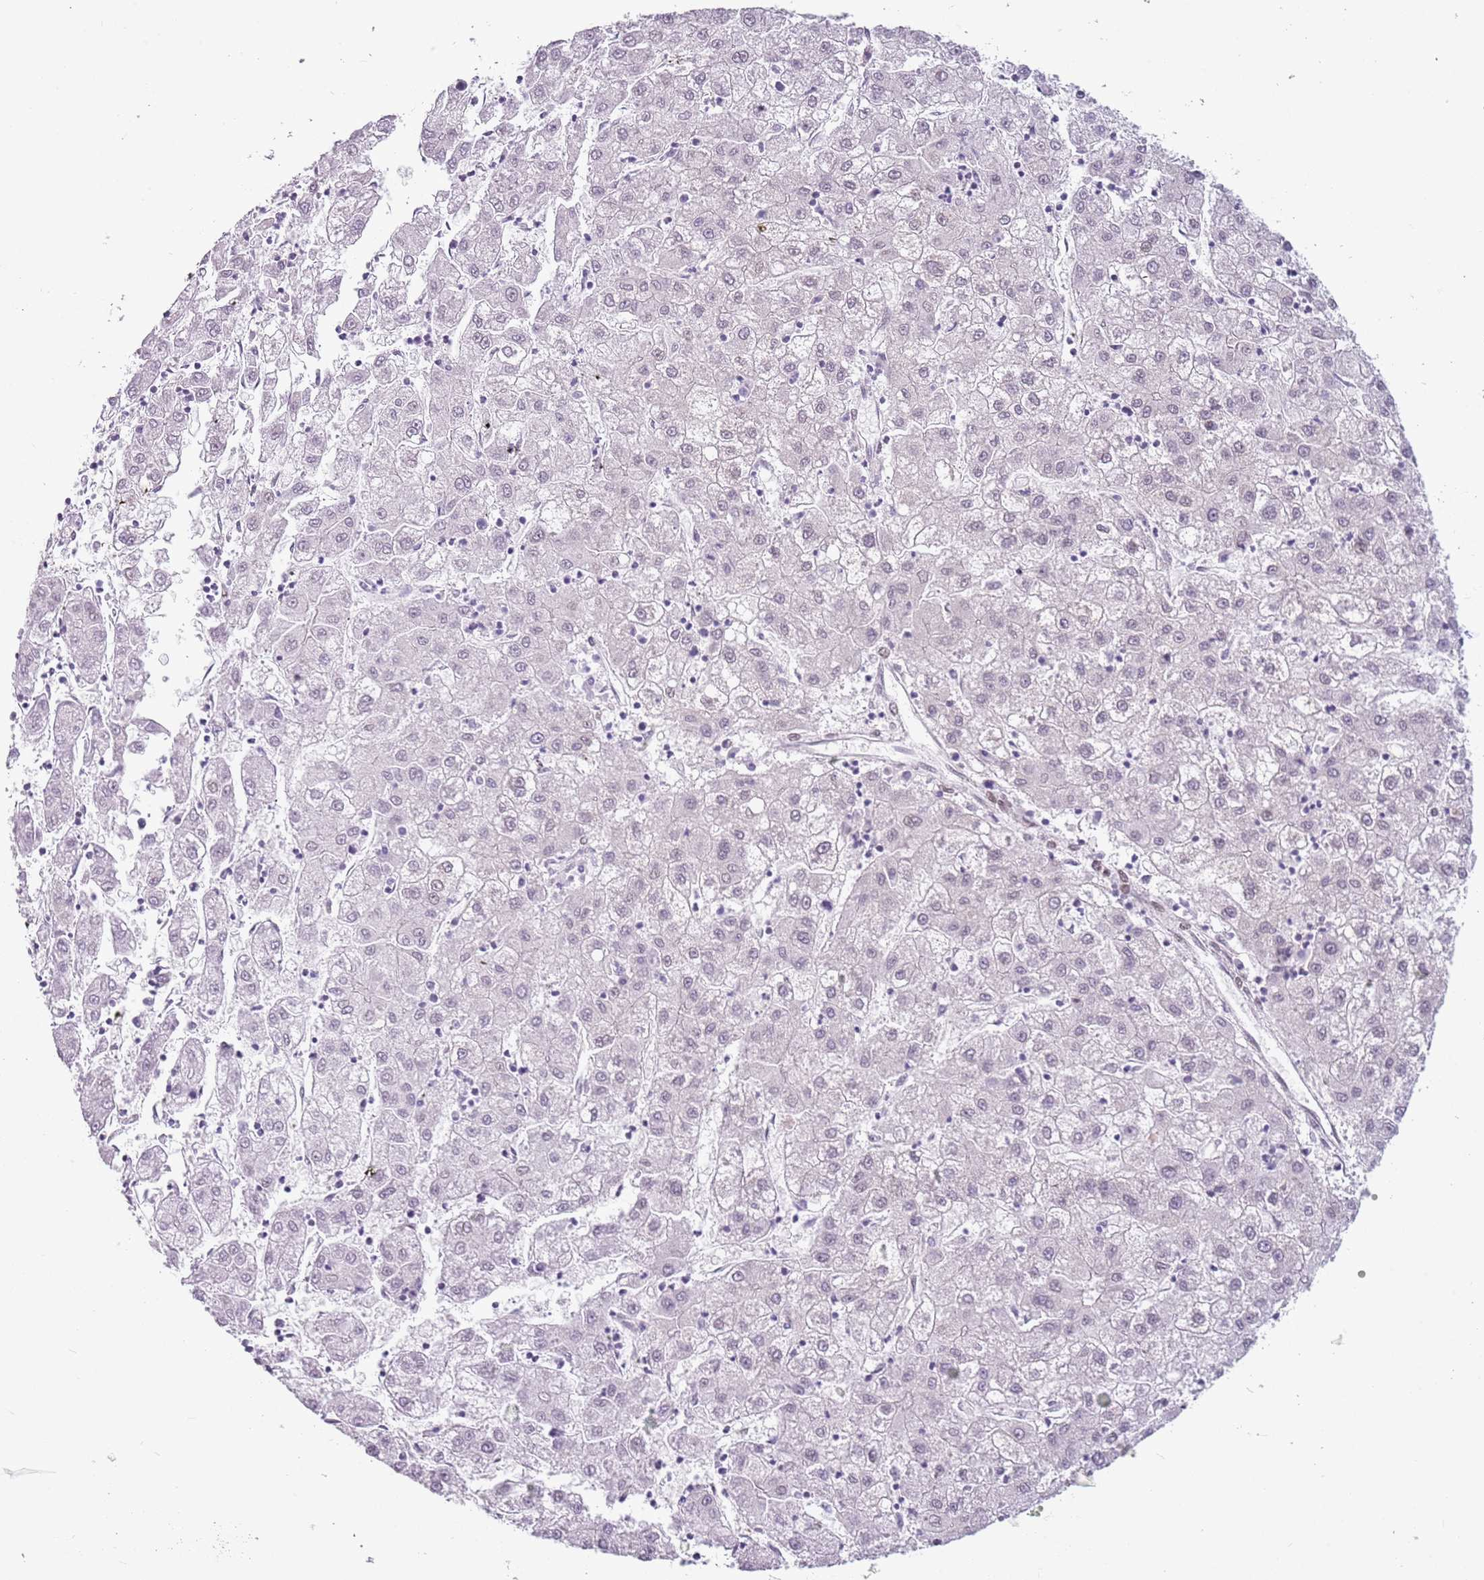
{"staining": {"intensity": "negative", "quantity": "none", "location": "none"}, "tissue": "liver cancer", "cell_type": "Tumor cells", "image_type": "cancer", "snomed": [{"axis": "morphology", "description": "Carcinoma, Hepatocellular, NOS"}, {"axis": "topography", "description": "Liver"}], "caption": "Immunohistochemistry image of human hepatocellular carcinoma (liver) stained for a protein (brown), which reveals no staining in tumor cells.", "gene": "DEFB116", "patient": {"sex": "male", "age": 72}}